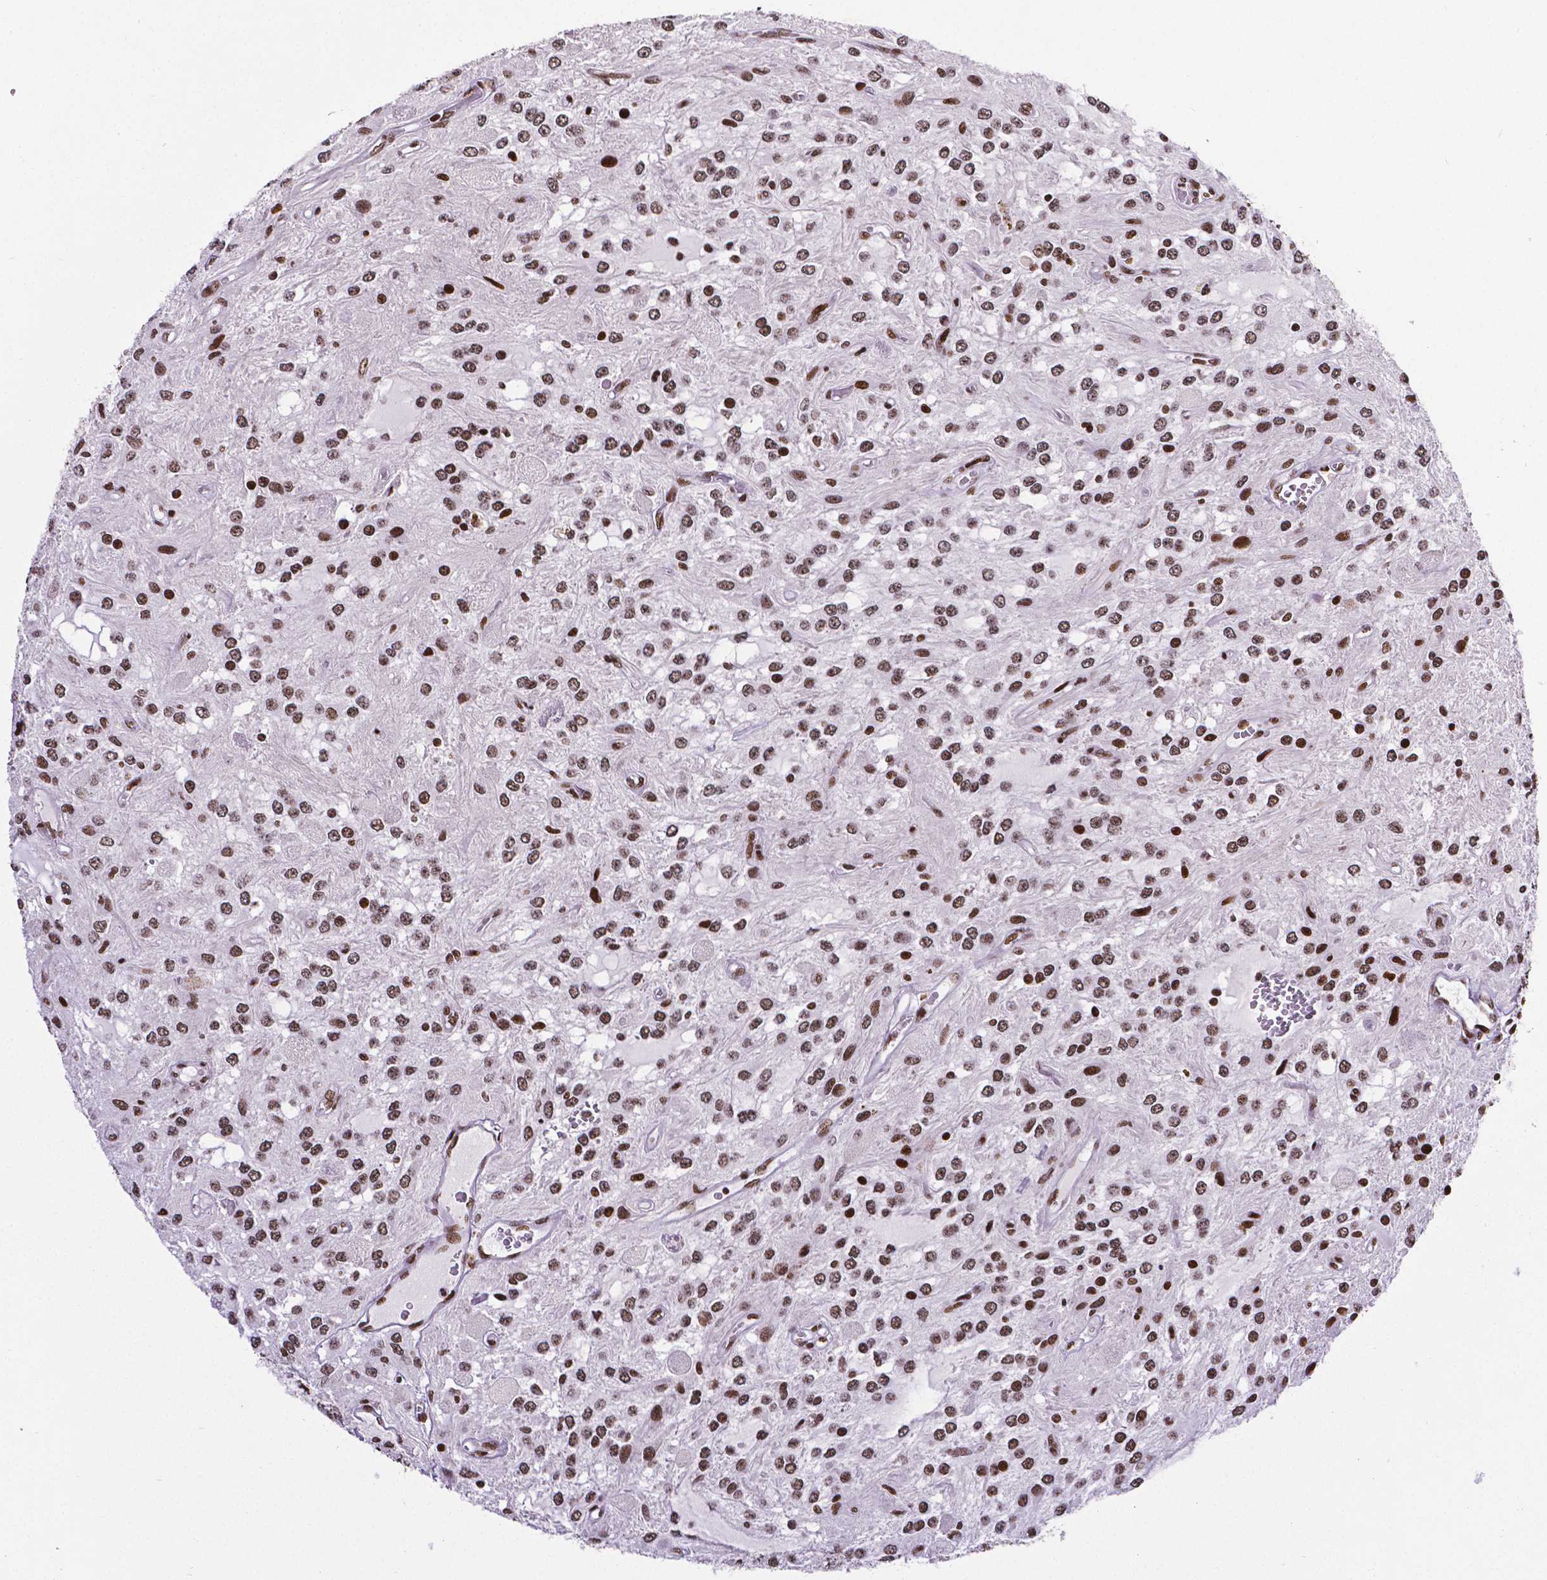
{"staining": {"intensity": "moderate", "quantity": ">75%", "location": "nuclear"}, "tissue": "glioma", "cell_type": "Tumor cells", "image_type": "cancer", "snomed": [{"axis": "morphology", "description": "Glioma, malignant, Low grade"}, {"axis": "topography", "description": "Cerebellum"}], "caption": "A medium amount of moderate nuclear staining is present in about >75% of tumor cells in malignant glioma (low-grade) tissue. (Brightfield microscopy of DAB IHC at high magnification).", "gene": "CTCF", "patient": {"sex": "female", "age": 14}}